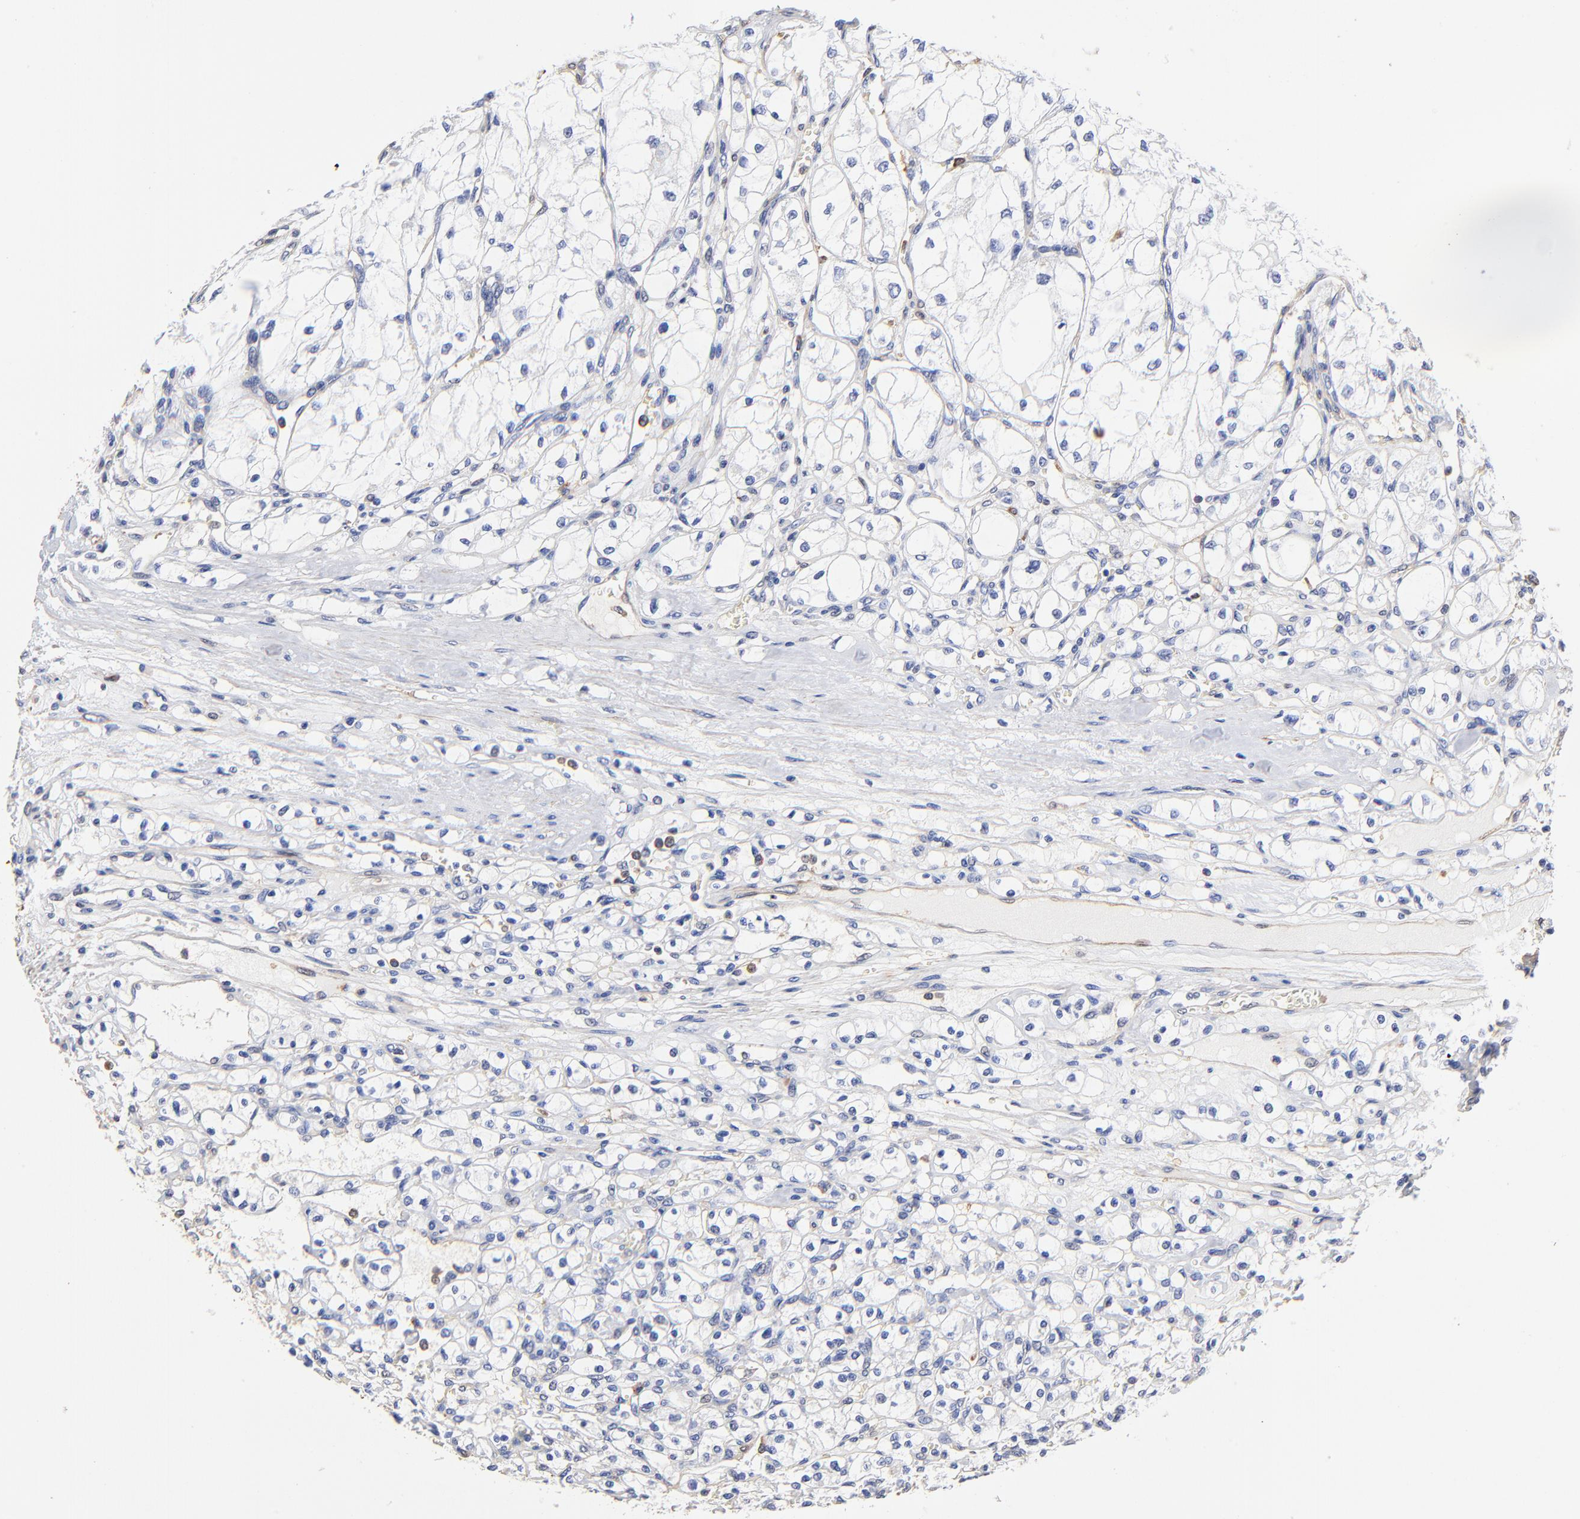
{"staining": {"intensity": "negative", "quantity": "none", "location": "none"}, "tissue": "renal cancer", "cell_type": "Tumor cells", "image_type": "cancer", "snomed": [{"axis": "morphology", "description": "Adenocarcinoma, NOS"}, {"axis": "topography", "description": "Kidney"}], "caption": "Tumor cells show no significant positivity in adenocarcinoma (renal).", "gene": "TAGLN2", "patient": {"sex": "male", "age": 61}}